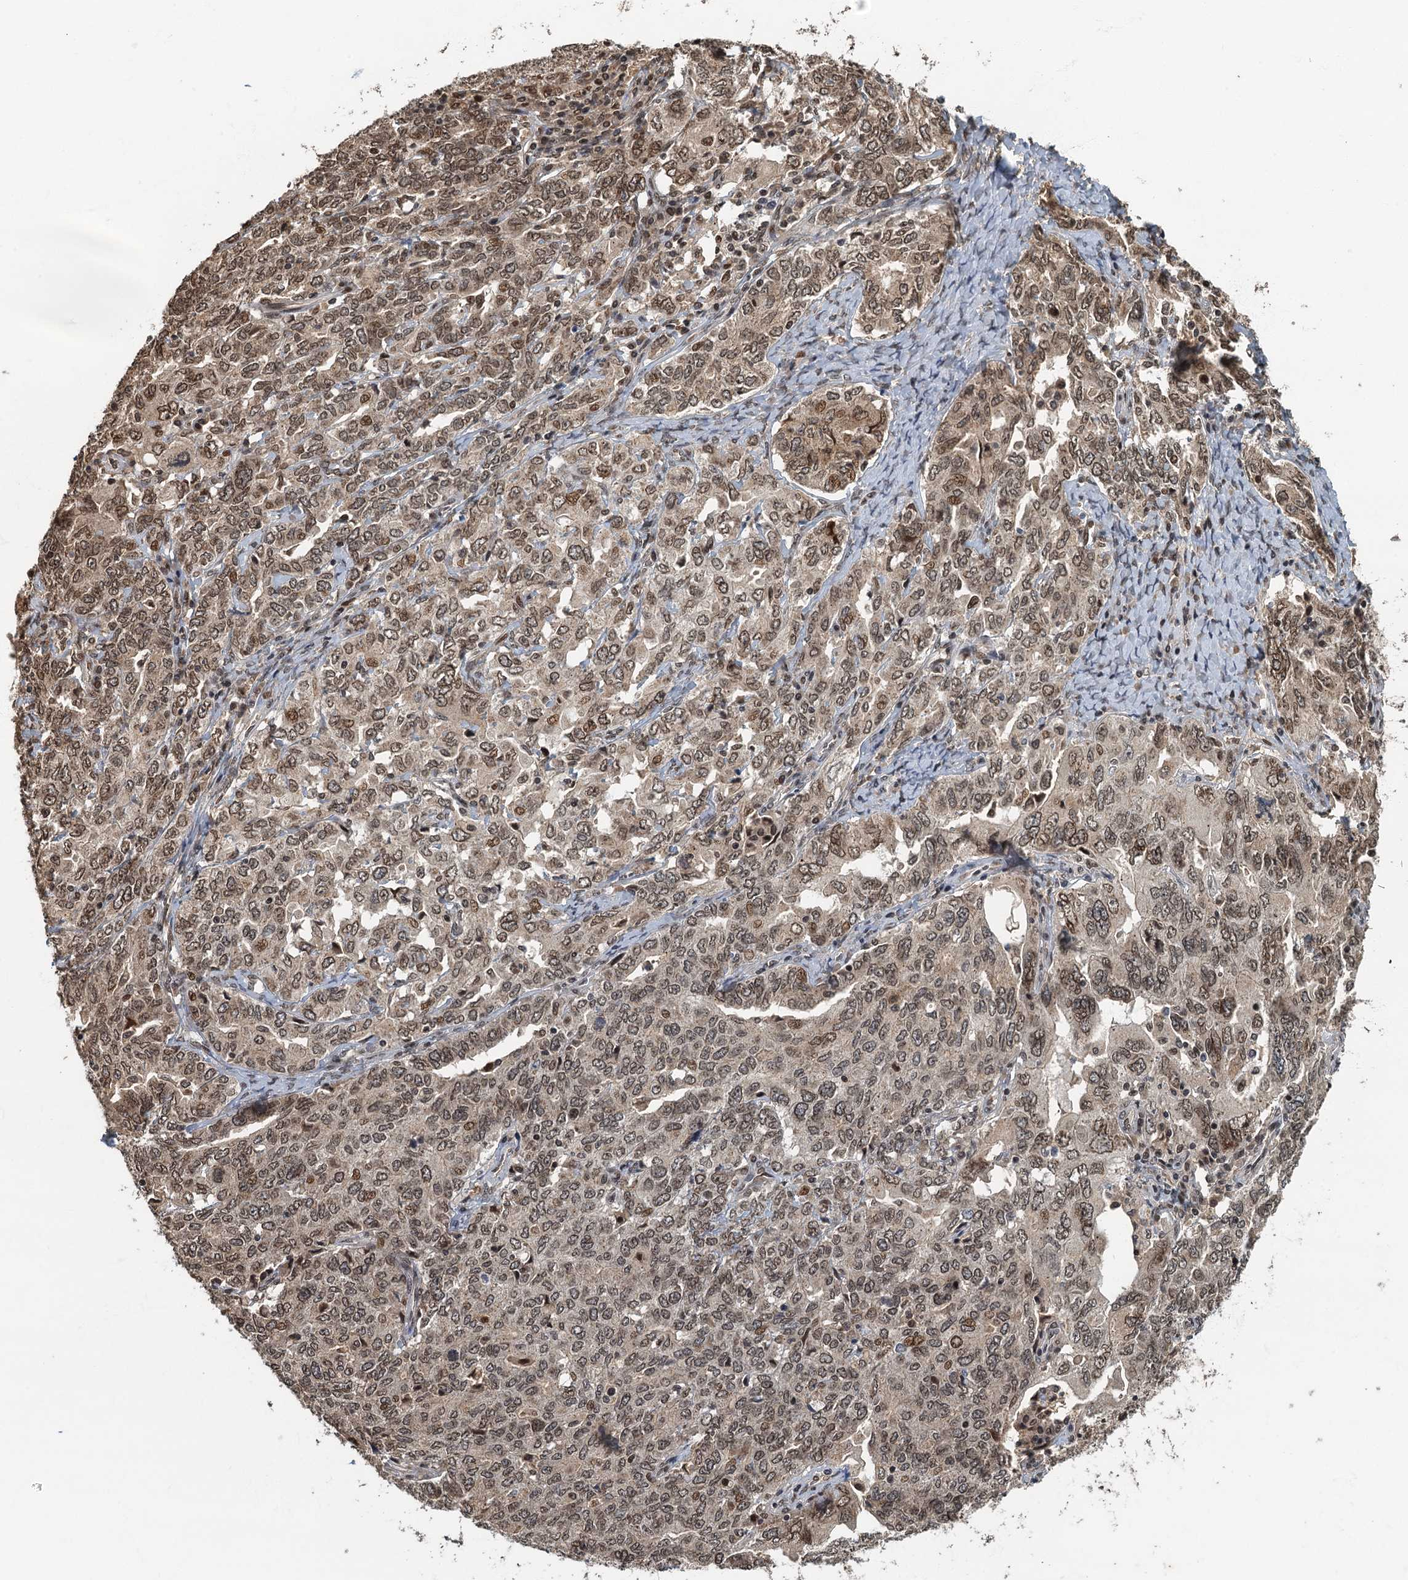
{"staining": {"intensity": "moderate", "quantity": ">75%", "location": "nuclear"}, "tissue": "ovarian cancer", "cell_type": "Tumor cells", "image_type": "cancer", "snomed": [{"axis": "morphology", "description": "Carcinoma, endometroid"}, {"axis": "topography", "description": "Ovary"}], "caption": "Immunohistochemistry micrograph of human ovarian cancer (endometroid carcinoma) stained for a protein (brown), which reveals medium levels of moderate nuclear expression in about >75% of tumor cells.", "gene": "CKAP2L", "patient": {"sex": "female", "age": 62}}